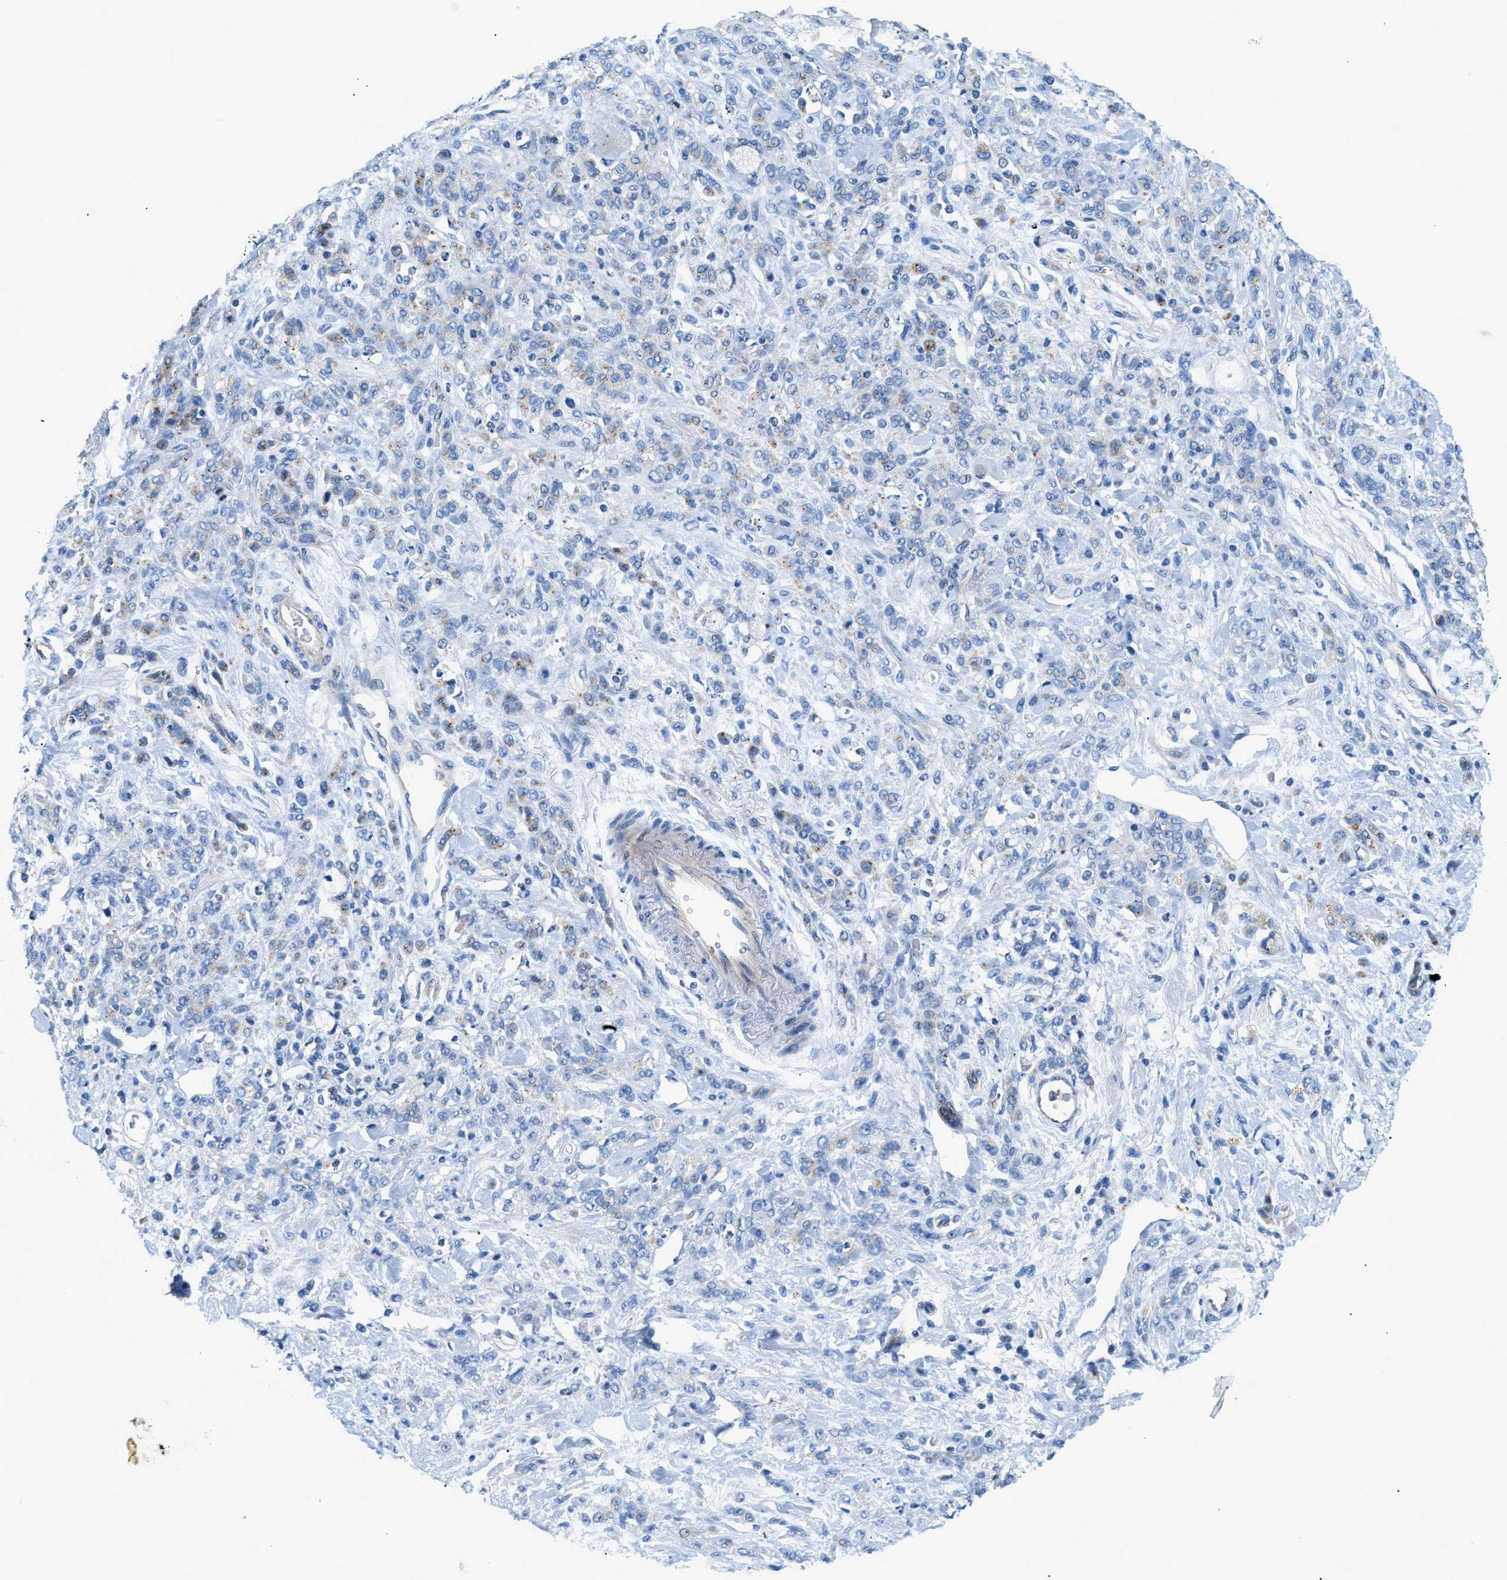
{"staining": {"intensity": "negative", "quantity": "none", "location": "none"}, "tissue": "stomach cancer", "cell_type": "Tumor cells", "image_type": "cancer", "snomed": [{"axis": "morphology", "description": "Normal tissue, NOS"}, {"axis": "morphology", "description": "Adenocarcinoma, NOS"}, {"axis": "topography", "description": "Stomach"}], "caption": "A high-resolution histopathology image shows immunohistochemistry staining of stomach cancer (adenocarcinoma), which displays no significant positivity in tumor cells. Nuclei are stained in blue.", "gene": "ORAI1", "patient": {"sex": "male", "age": 82}}